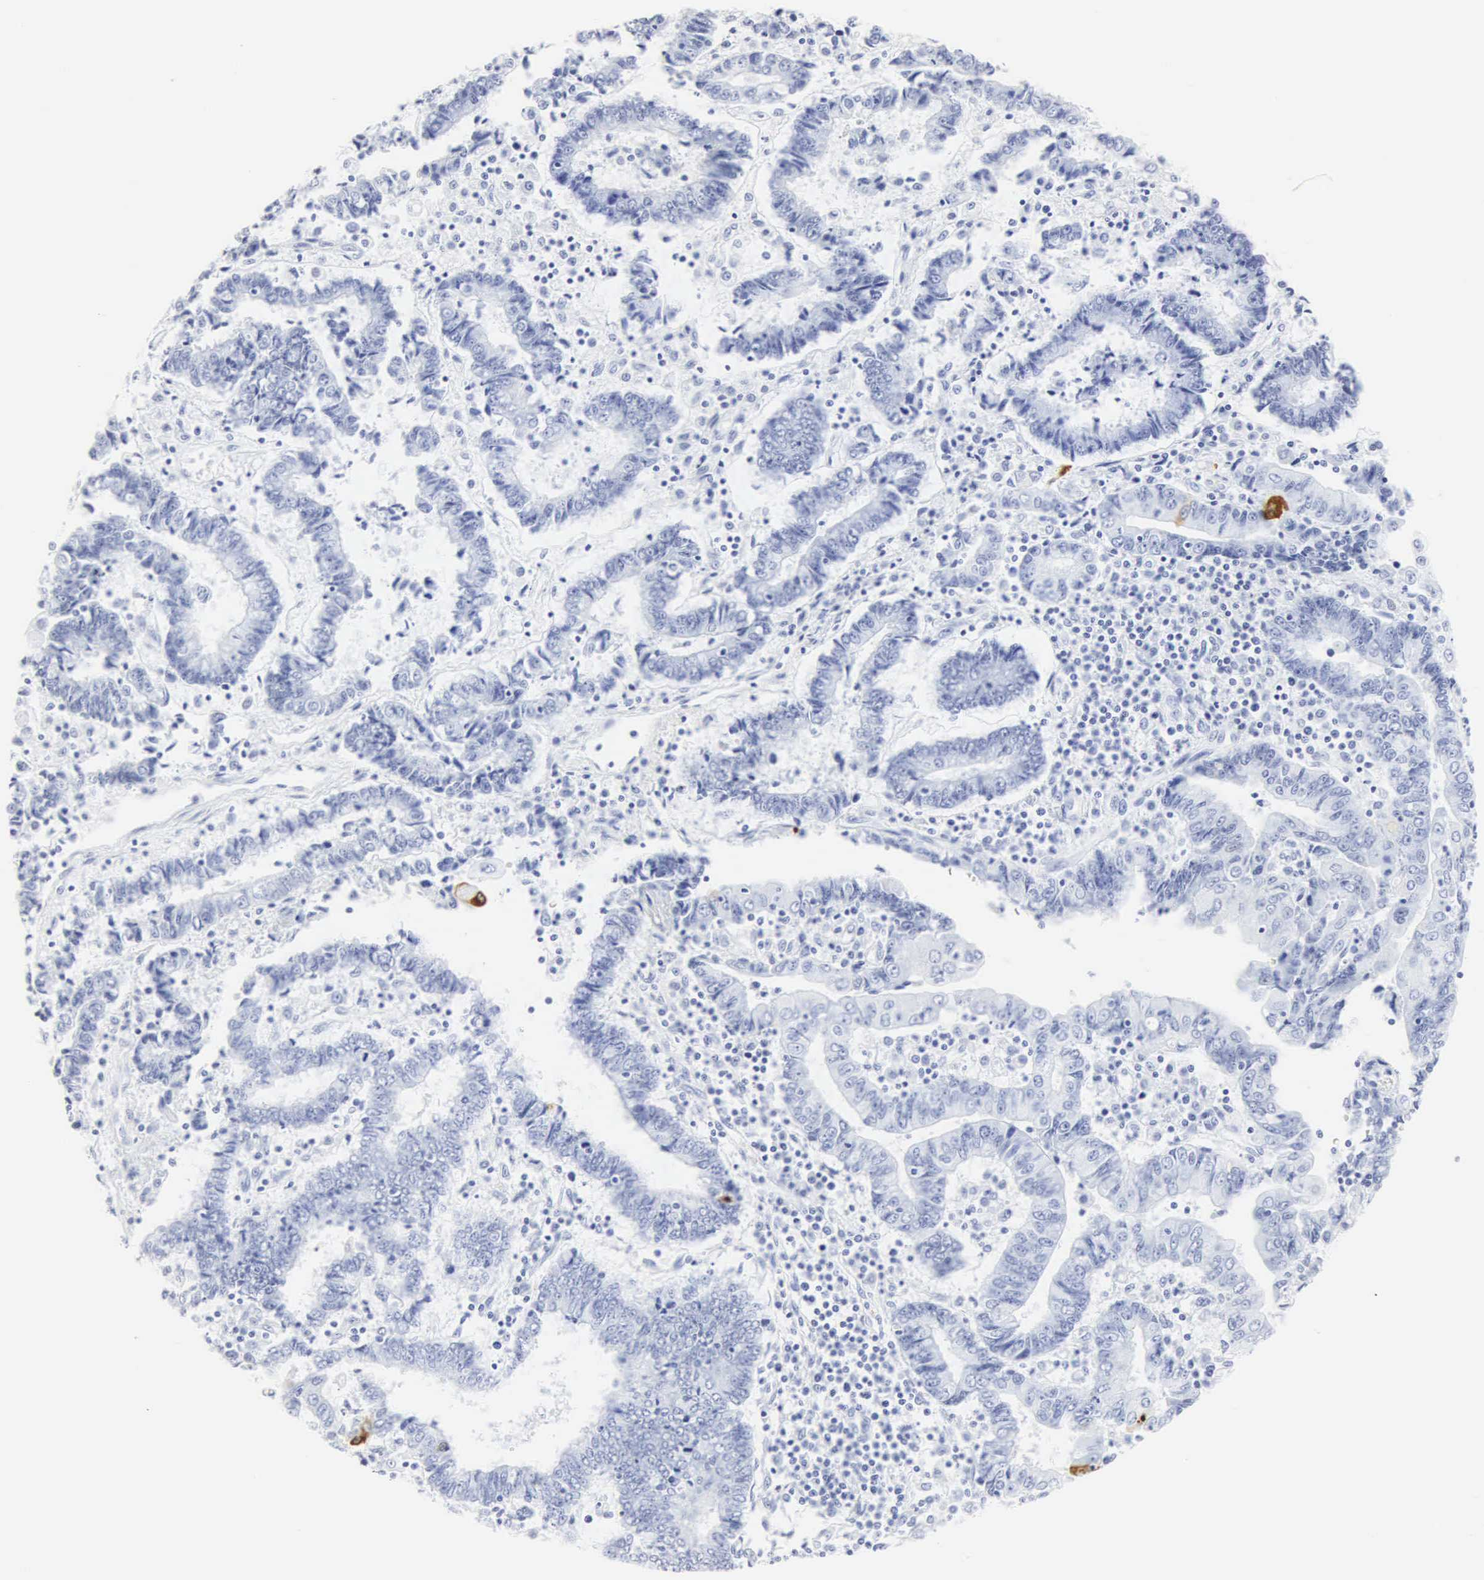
{"staining": {"intensity": "negative", "quantity": "none", "location": "none"}, "tissue": "endometrial cancer", "cell_type": "Tumor cells", "image_type": "cancer", "snomed": [{"axis": "morphology", "description": "Adenocarcinoma, NOS"}, {"axis": "topography", "description": "Endometrium"}], "caption": "Immunohistochemistry (IHC) histopathology image of endometrial cancer stained for a protein (brown), which shows no expression in tumor cells.", "gene": "CGB3", "patient": {"sex": "female", "age": 75}}